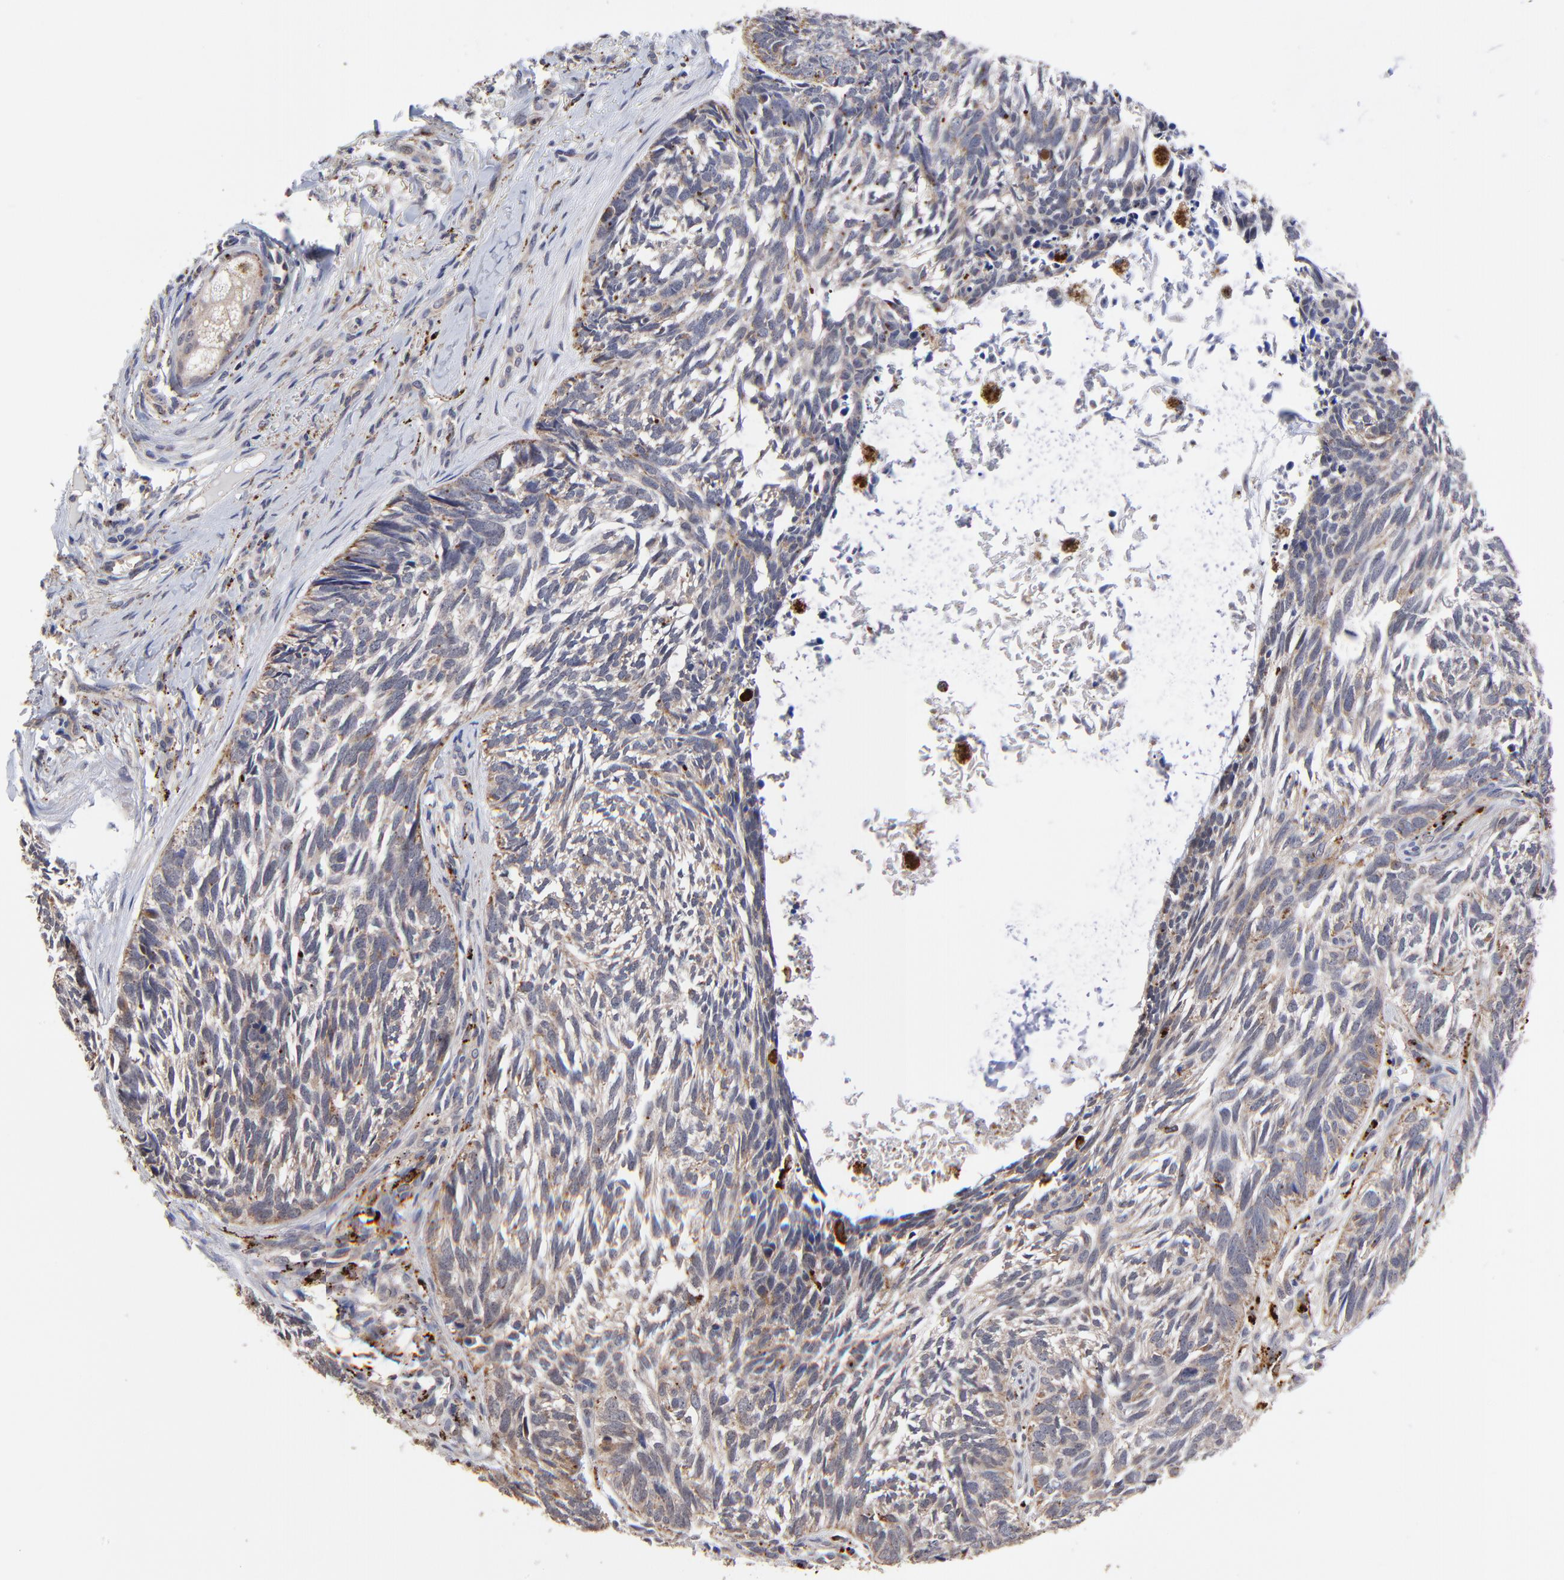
{"staining": {"intensity": "weak", "quantity": "25%-75%", "location": "cytoplasmic/membranous"}, "tissue": "skin cancer", "cell_type": "Tumor cells", "image_type": "cancer", "snomed": [{"axis": "morphology", "description": "Basal cell carcinoma"}, {"axis": "topography", "description": "Skin"}], "caption": "Protein staining by immunohistochemistry (IHC) reveals weak cytoplasmic/membranous staining in approximately 25%-75% of tumor cells in basal cell carcinoma (skin).", "gene": "PDE4B", "patient": {"sex": "male", "age": 63}}